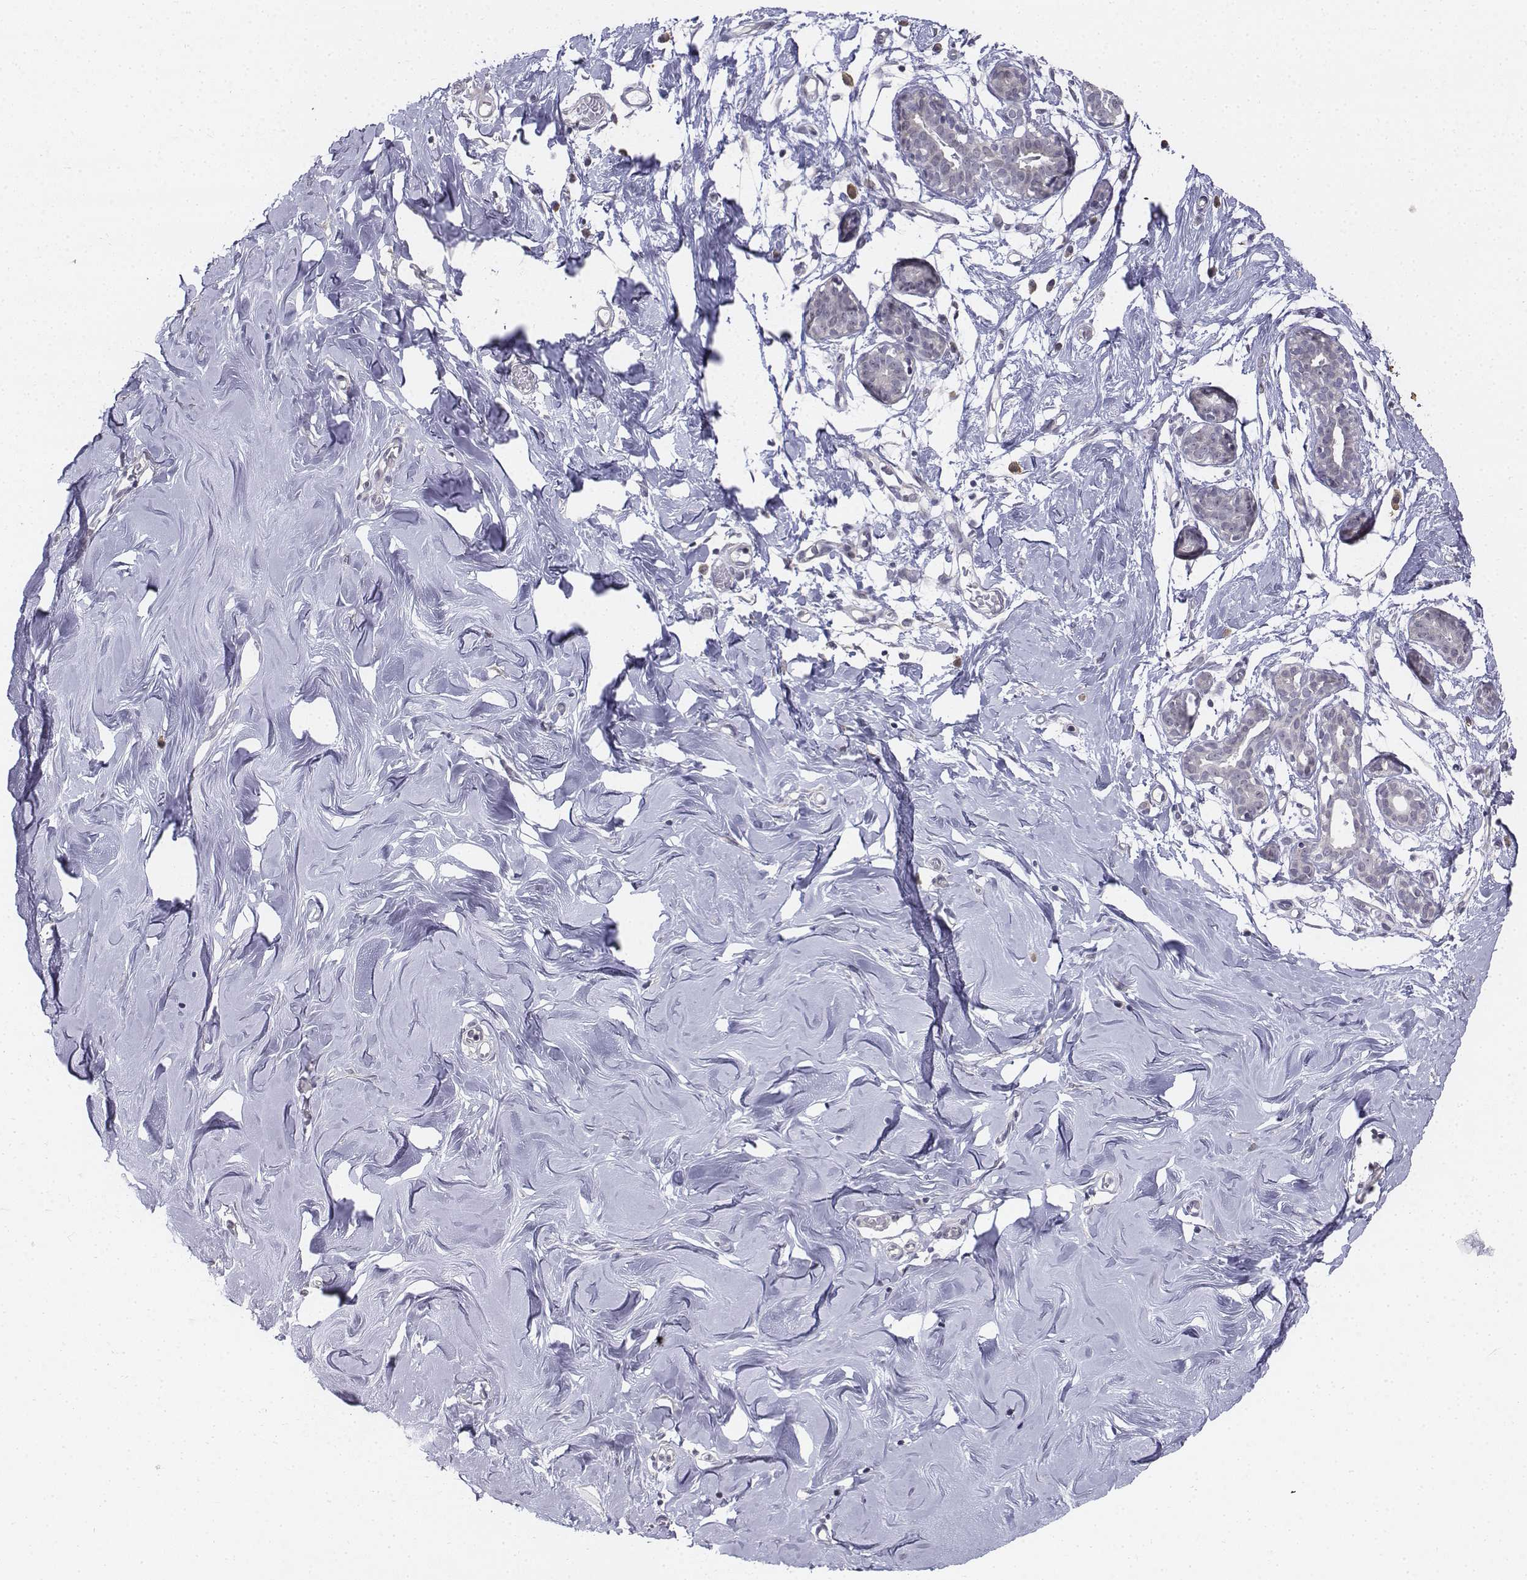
{"staining": {"intensity": "moderate", "quantity": ">75%", "location": "cytoplasmic/membranous"}, "tissue": "breast", "cell_type": "Adipocytes", "image_type": "normal", "snomed": [{"axis": "morphology", "description": "Normal tissue, NOS"}, {"axis": "topography", "description": "Breast"}], "caption": "Breast stained with IHC displays moderate cytoplasmic/membranous positivity in approximately >75% of adipocytes.", "gene": "PENK", "patient": {"sex": "female", "age": 27}}